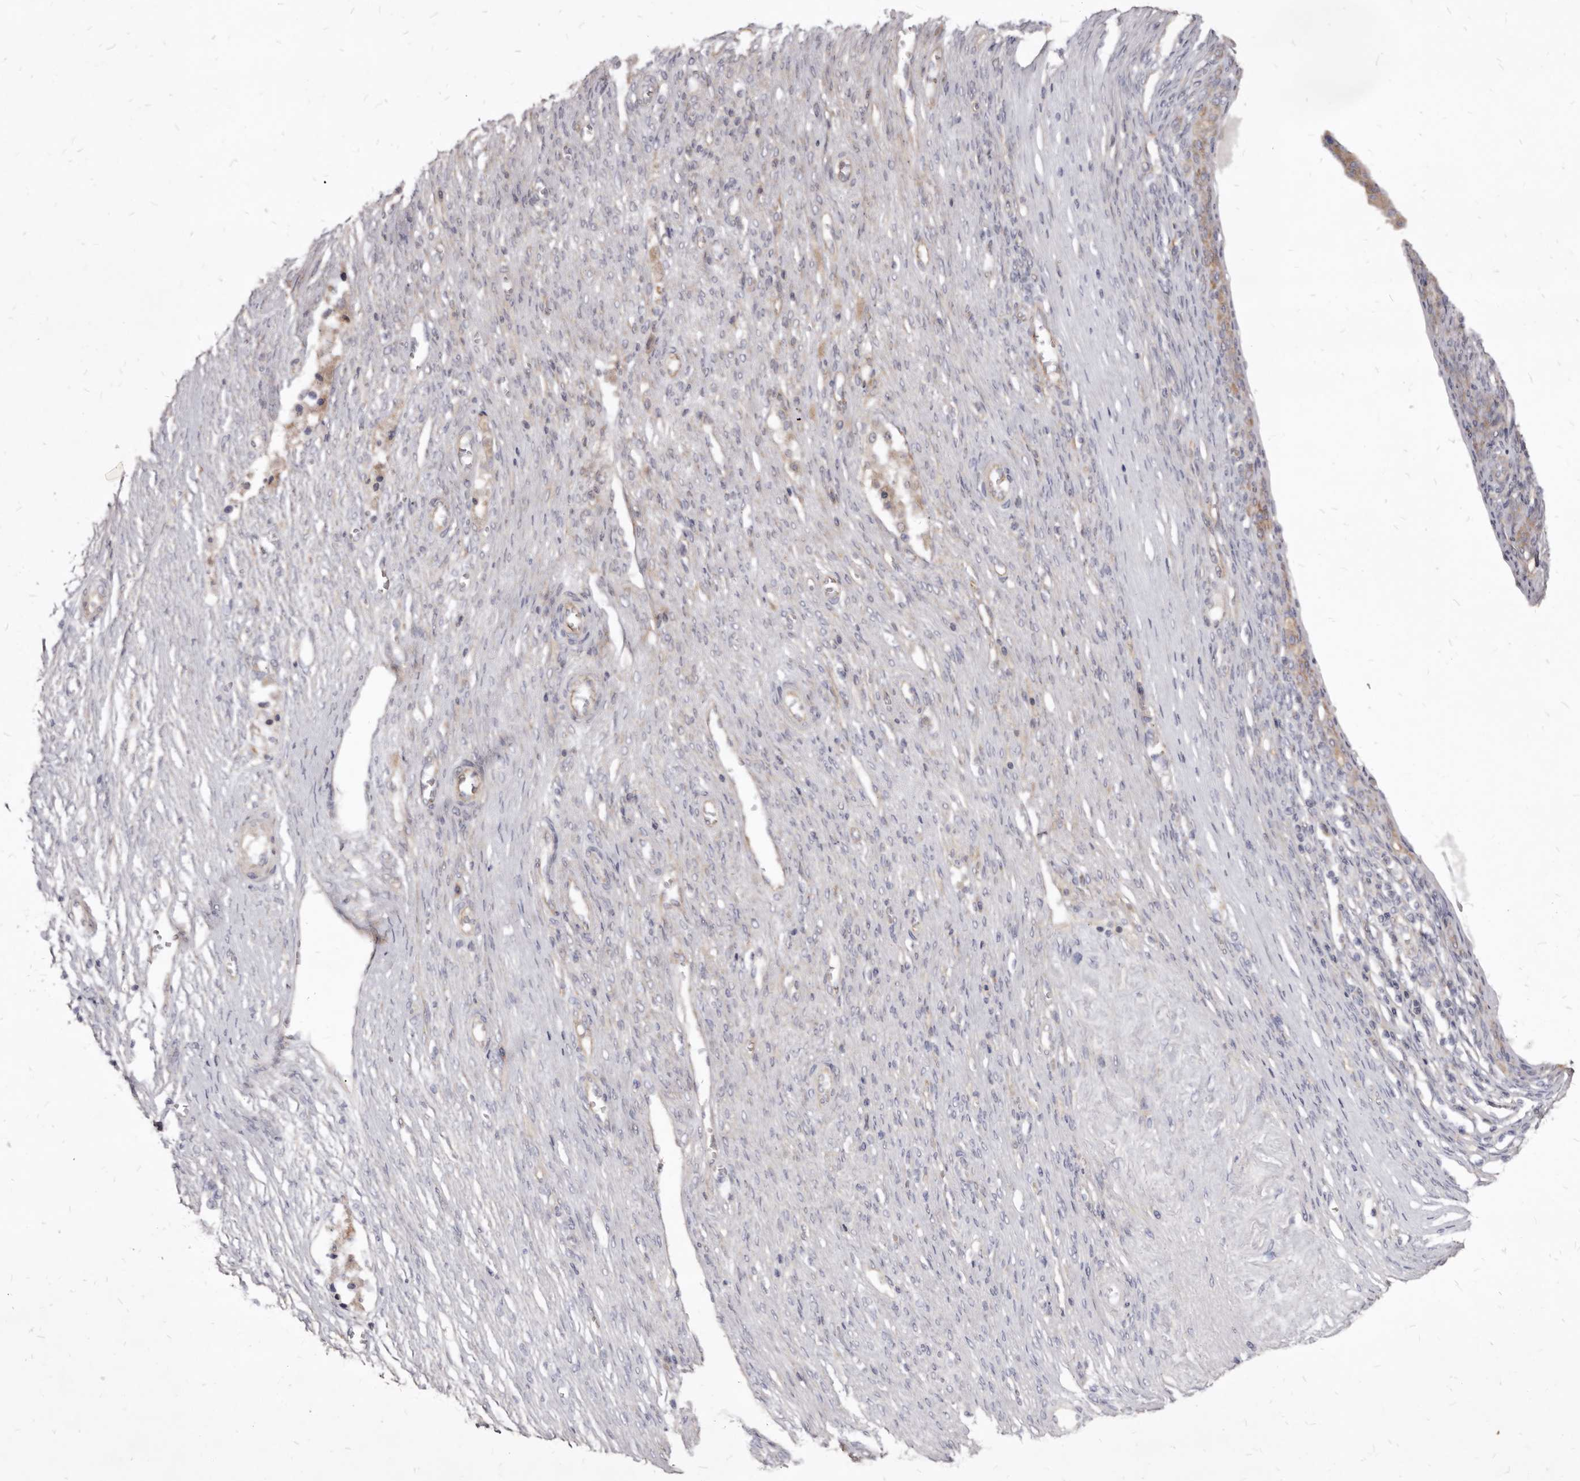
{"staining": {"intensity": "negative", "quantity": "none", "location": "none"}, "tissue": "ovarian cancer", "cell_type": "Tumor cells", "image_type": "cancer", "snomed": [{"axis": "morphology", "description": "Cystadenocarcinoma, serous, NOS"}, {"axis": "topography", "description": "Ovary"}], "caption": "A histopathology image of ovarian cancer stained for a protein shows no brown staining in tumor cells.", "gene": "FAS", "patient": {"sex": "female", "age": 44}}